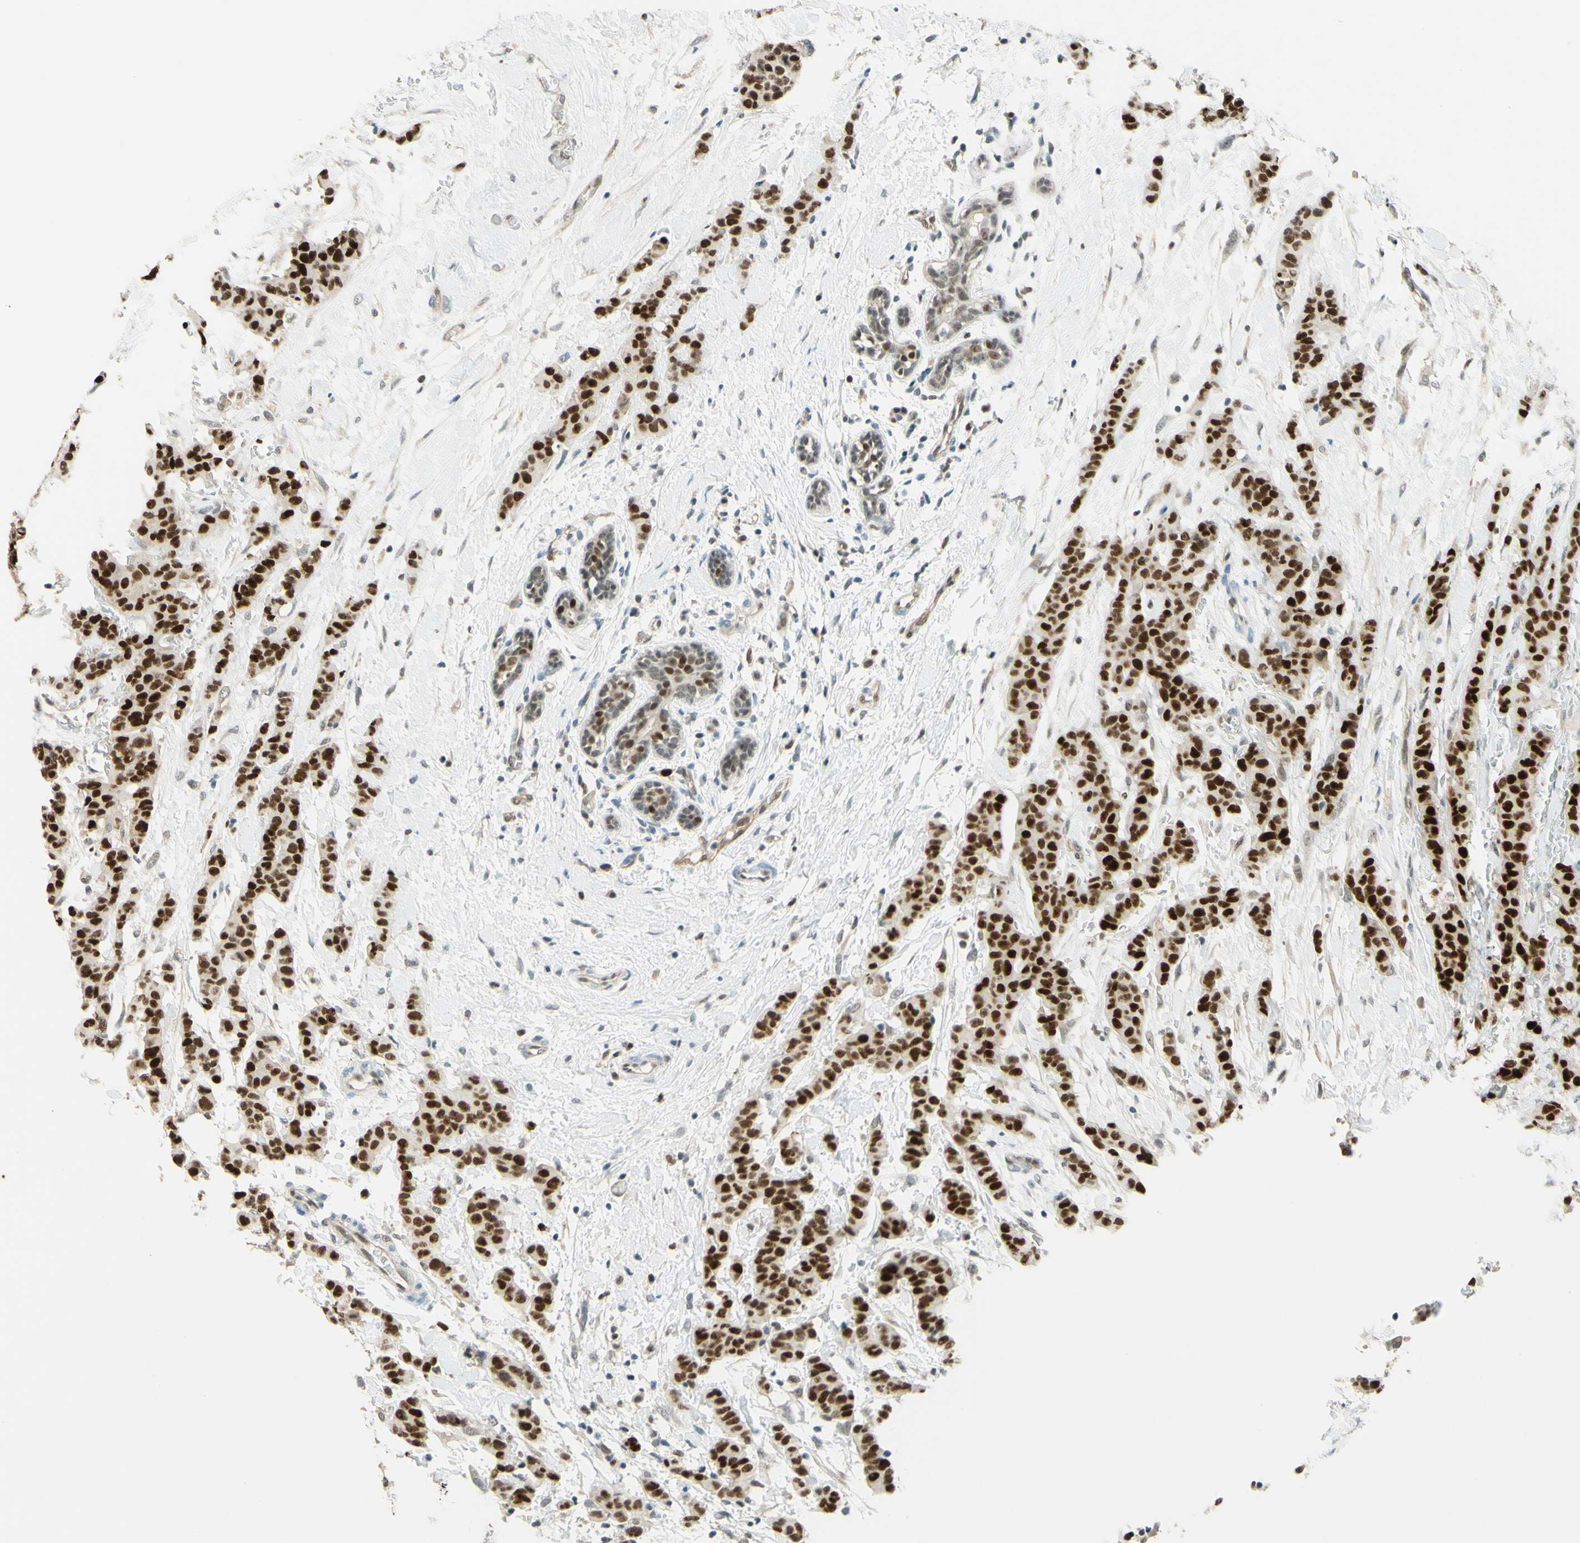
{"staining": {"intensity": "strong", "quantity": ">75%", "location": "nuclear"}, "tissue": "breast cancer", "cell_type": "Tumor cells", "image_type": "cancer", "snomed": [{"axis": "morphology", "description": "Normal tissue, NOS"}, {"axis": "morphology", "description": "Duct carcinoma"}, {"axis": "topography", "description": "Breast"}], "caption": "Immunohistochemical staining of human breast cancer exhibits high levels of strong nuclear protein positivity in about >75% of tumor cells.", "gene": "POLB", "patient": {"sex": "female", "age": 40}}